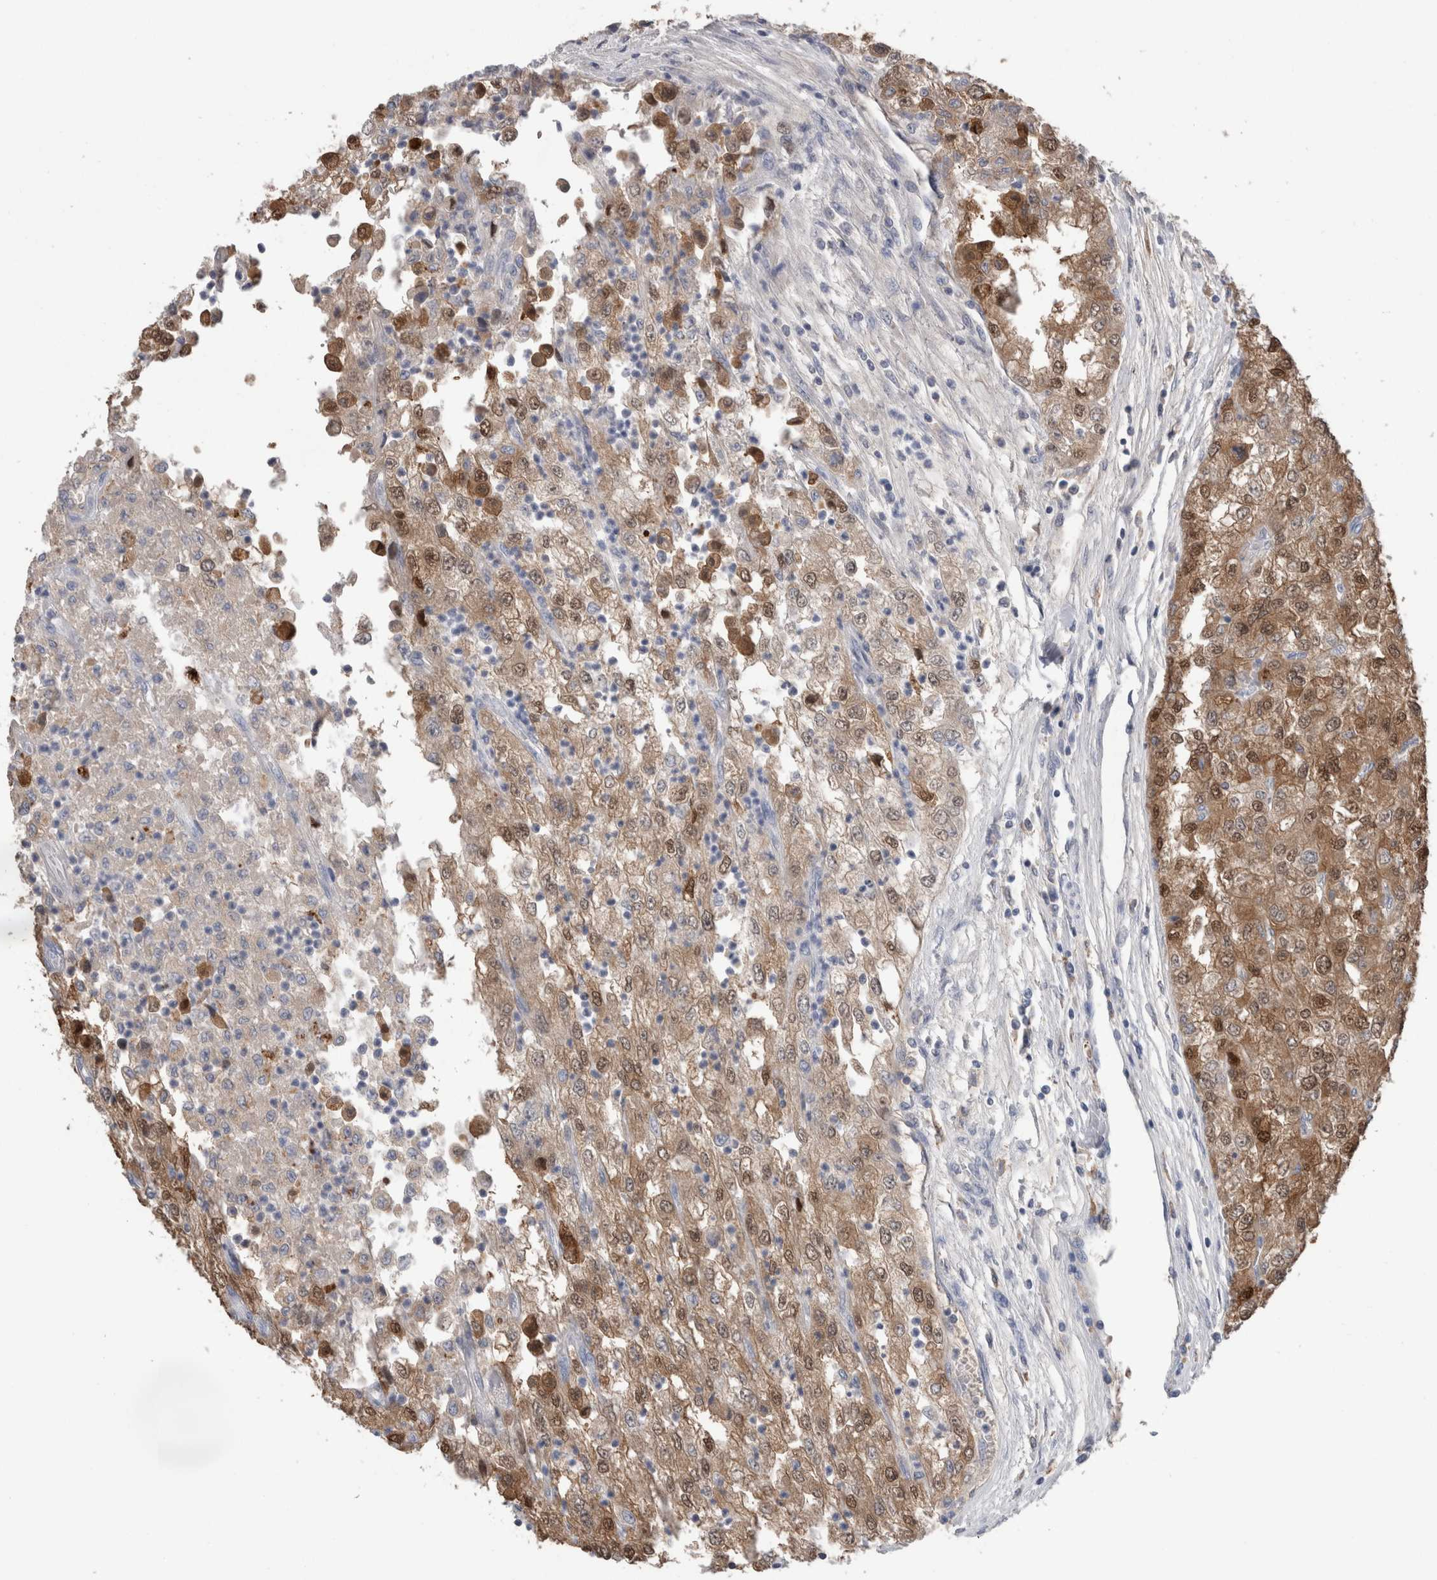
{"staining": {"intensity": "weak", "quantity": ">75%", "location": "cytoplasmic/membranous,nuclear"}, "tissue": "renal cancer", "cell_type": "Tumor cells", "image_type": "cancer", "snomed": [{"axis": "morphology", "description": "Adenocarcinoma, NOS"}, {"axis": "topography", "description": "Kidney"}], "caption": "Protein expression analysis of human adenocarcinoma (renal) reveals weak cytoplasmic/membranous and nuclear positivity in about >75% of tumor cells. (brown staining indicates protein expression, while blue staining denotes nuclei).", "gene": "CA8", "patient": {"sex": "female", "age": 54}}